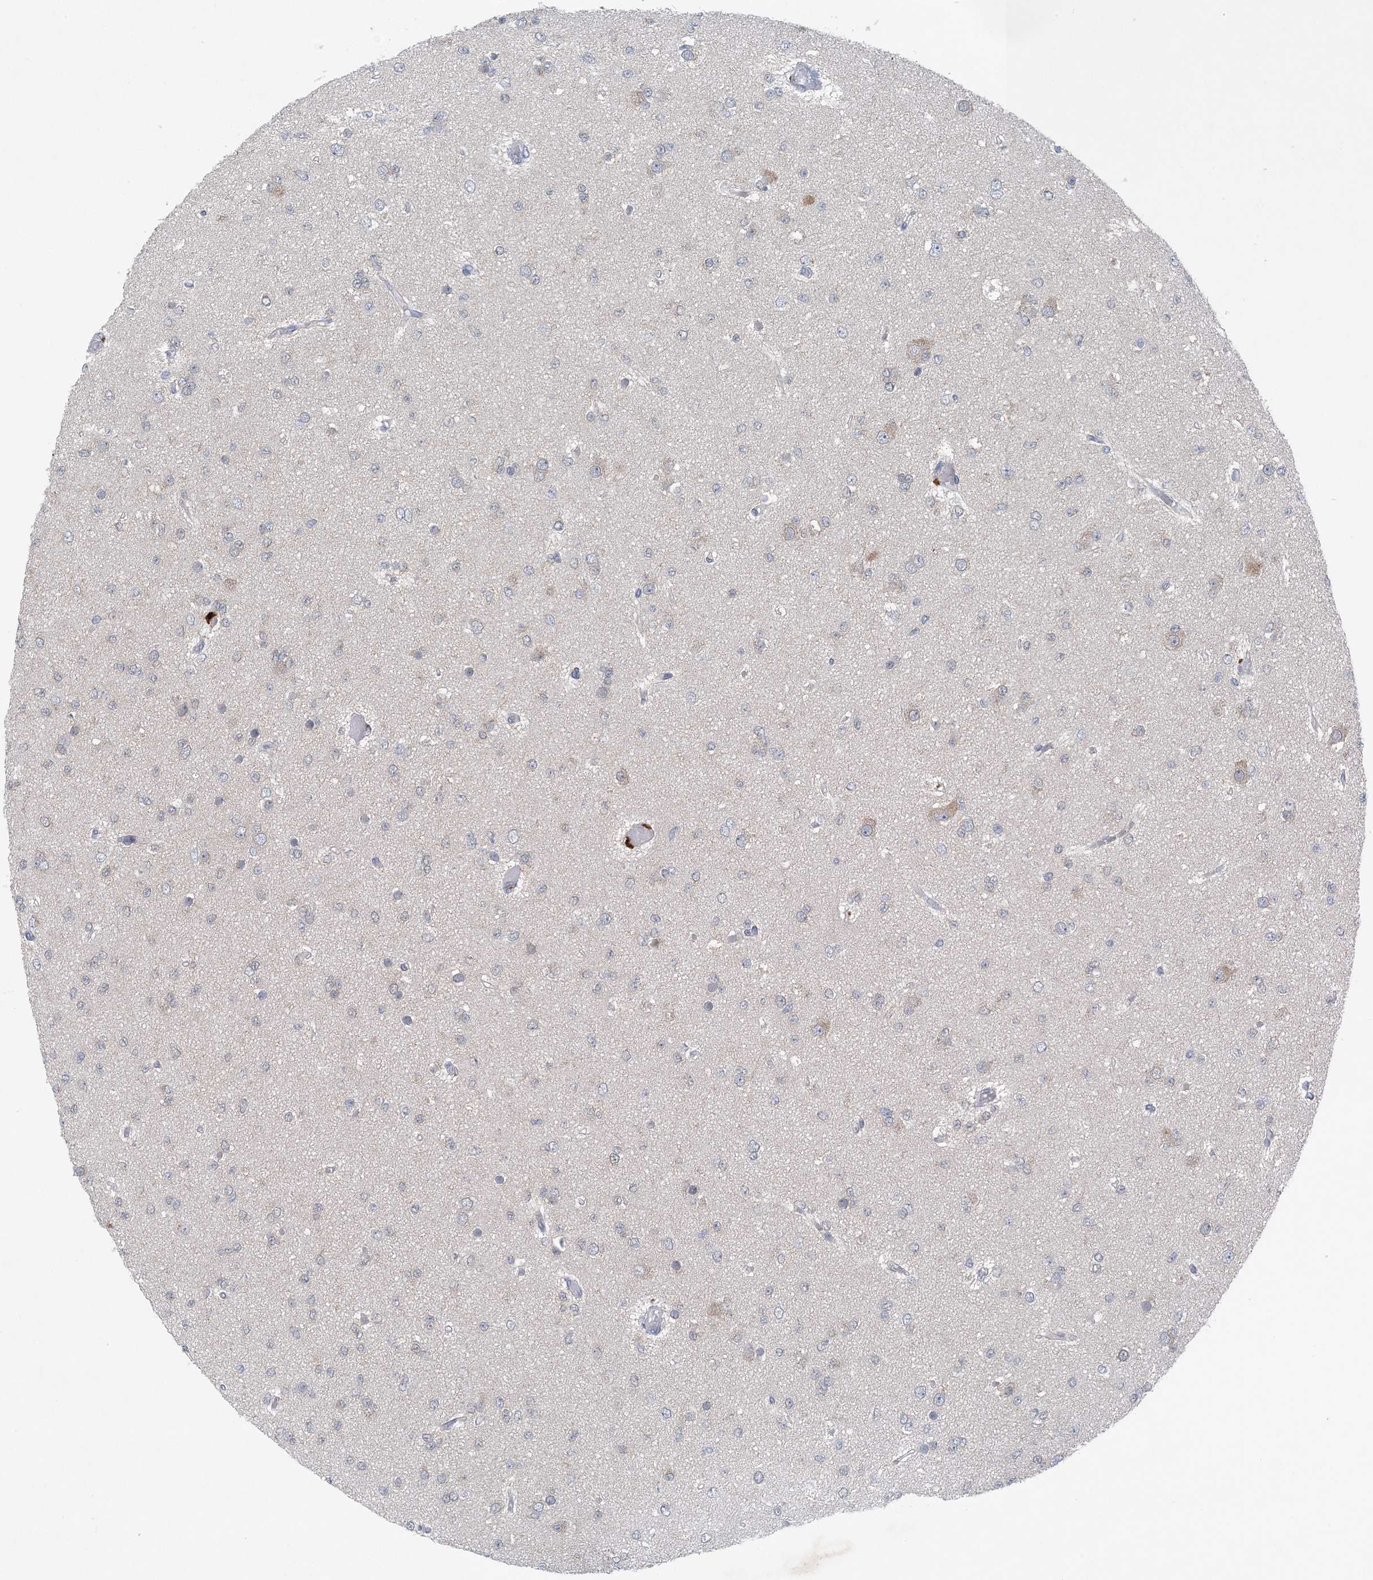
{"staining": {"intensity": "negative", "quantity": "none", "location": "none"}, "tissue": "glioma", "cell_type": "Tumor cells", "image_type": "cancer", "snomed": [{"axis": "morphology", "description": "Glioma, malignant, Low grade"}, {"axis": "topography", "description": "Brain"}], "caption": "Human glioma stained for a protein using immunohistochemistry demonstrates no expression in tumor cells.", "gene": "HIKESHI", "patient": {"sex": "female", "age": 22}}